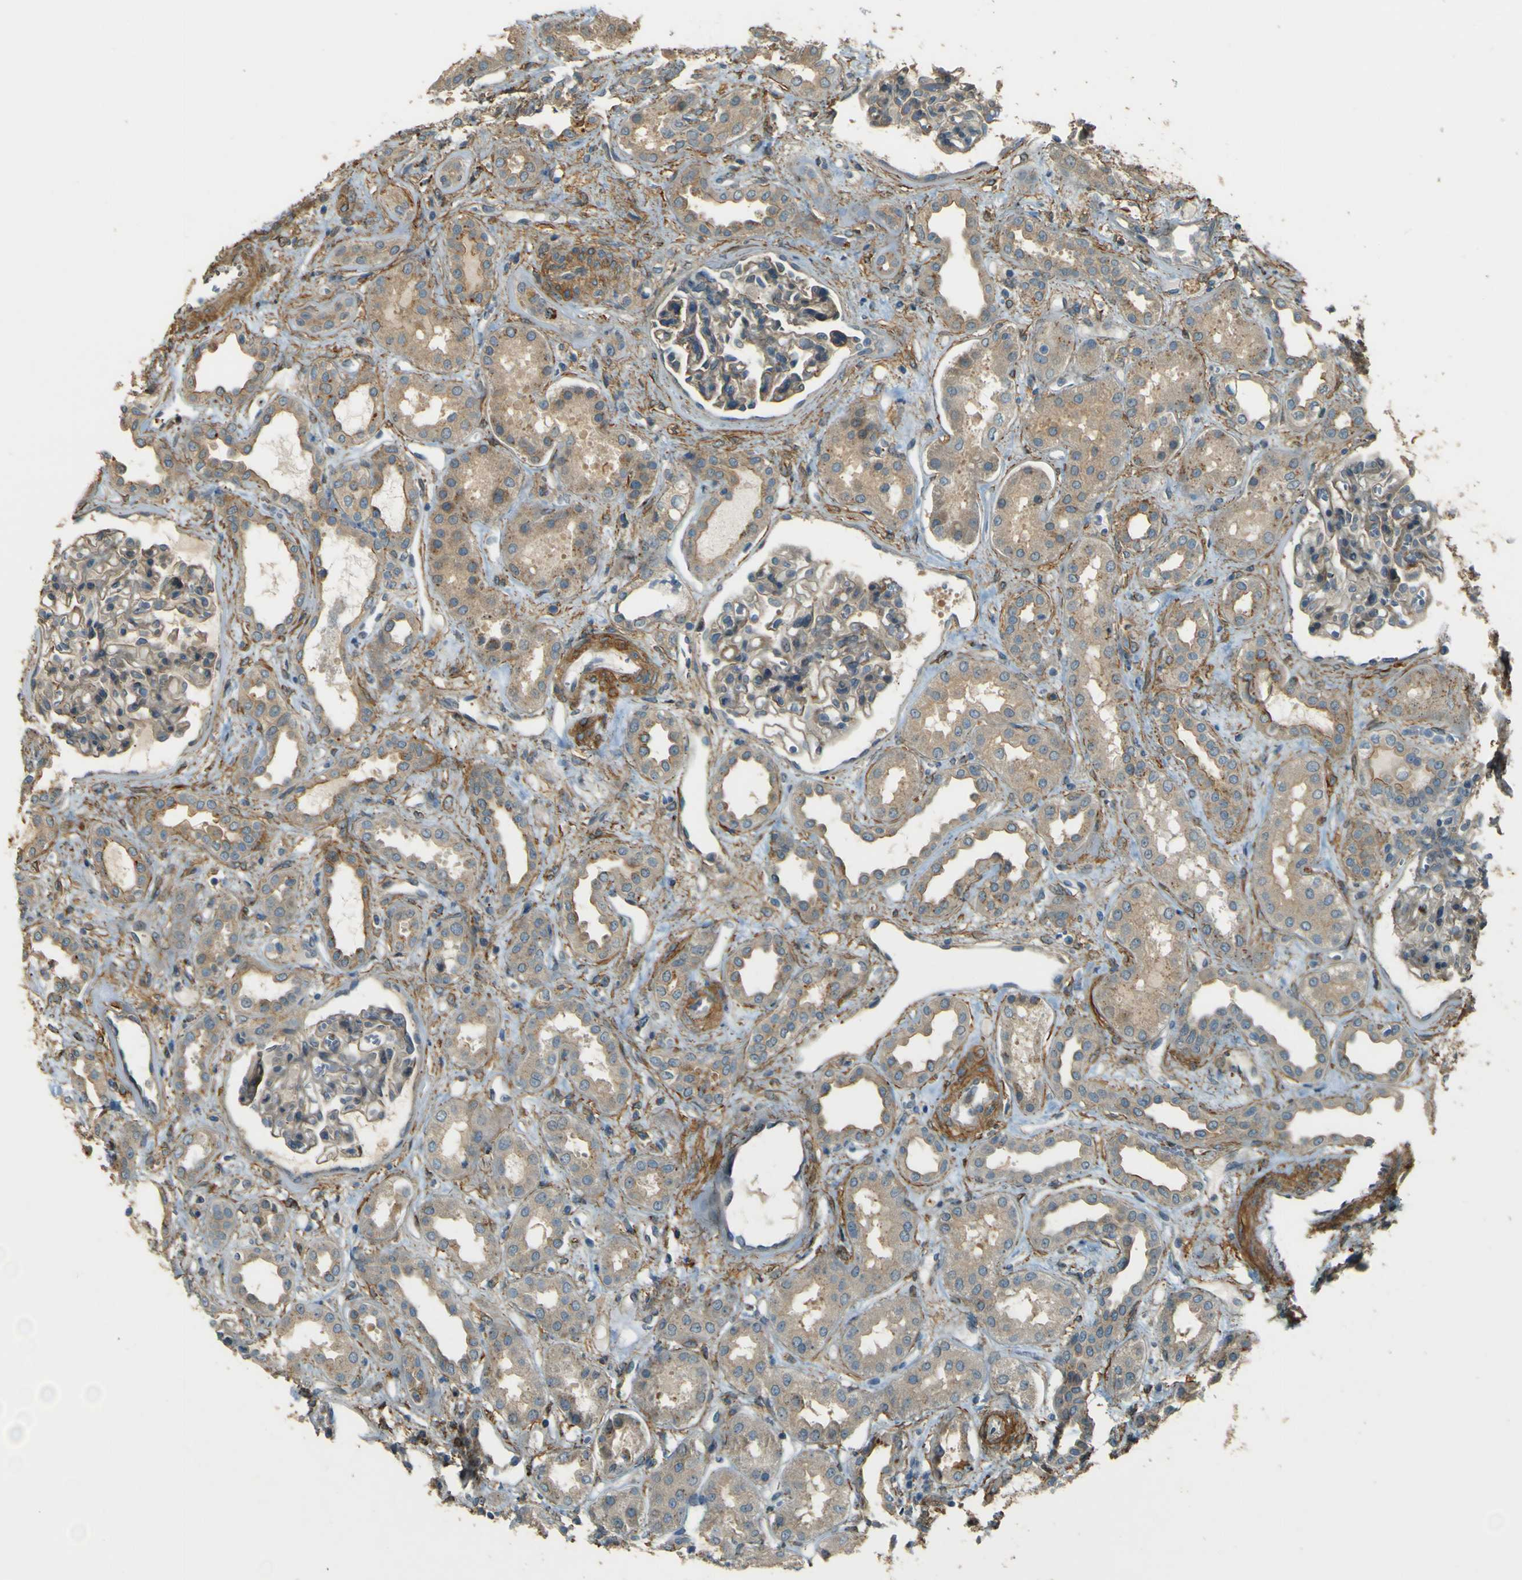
{"staining": {"intensity": "weak", "quantity": "25%-75%", "location": "cytoplasmic/membranous"}, "tissue": "kidney", "cell_type": "Cells in glomeruli", "image_type": "normal", "snomed": [{"axis": "morphology", "description": "Normal tissue, NOS"}, {"axis": "topography", "description": "Kidney"}], "caption": "High-magnification brightfield microscopy of normal kidney stained with DAB (3,3'-diaminobenzidine) (brown) and counterstained with hematoxylin (blue). cells in glomeruli exhibit weak cytoplasmic/membranous expression is seen in about25%-75% of cells. (DAB (3,3'-diaminobenzidine) = brown stain, brightfield microscopy at high magnification).", "gene": "NEXN", "patient": {"sex": "male", "age": 59}}